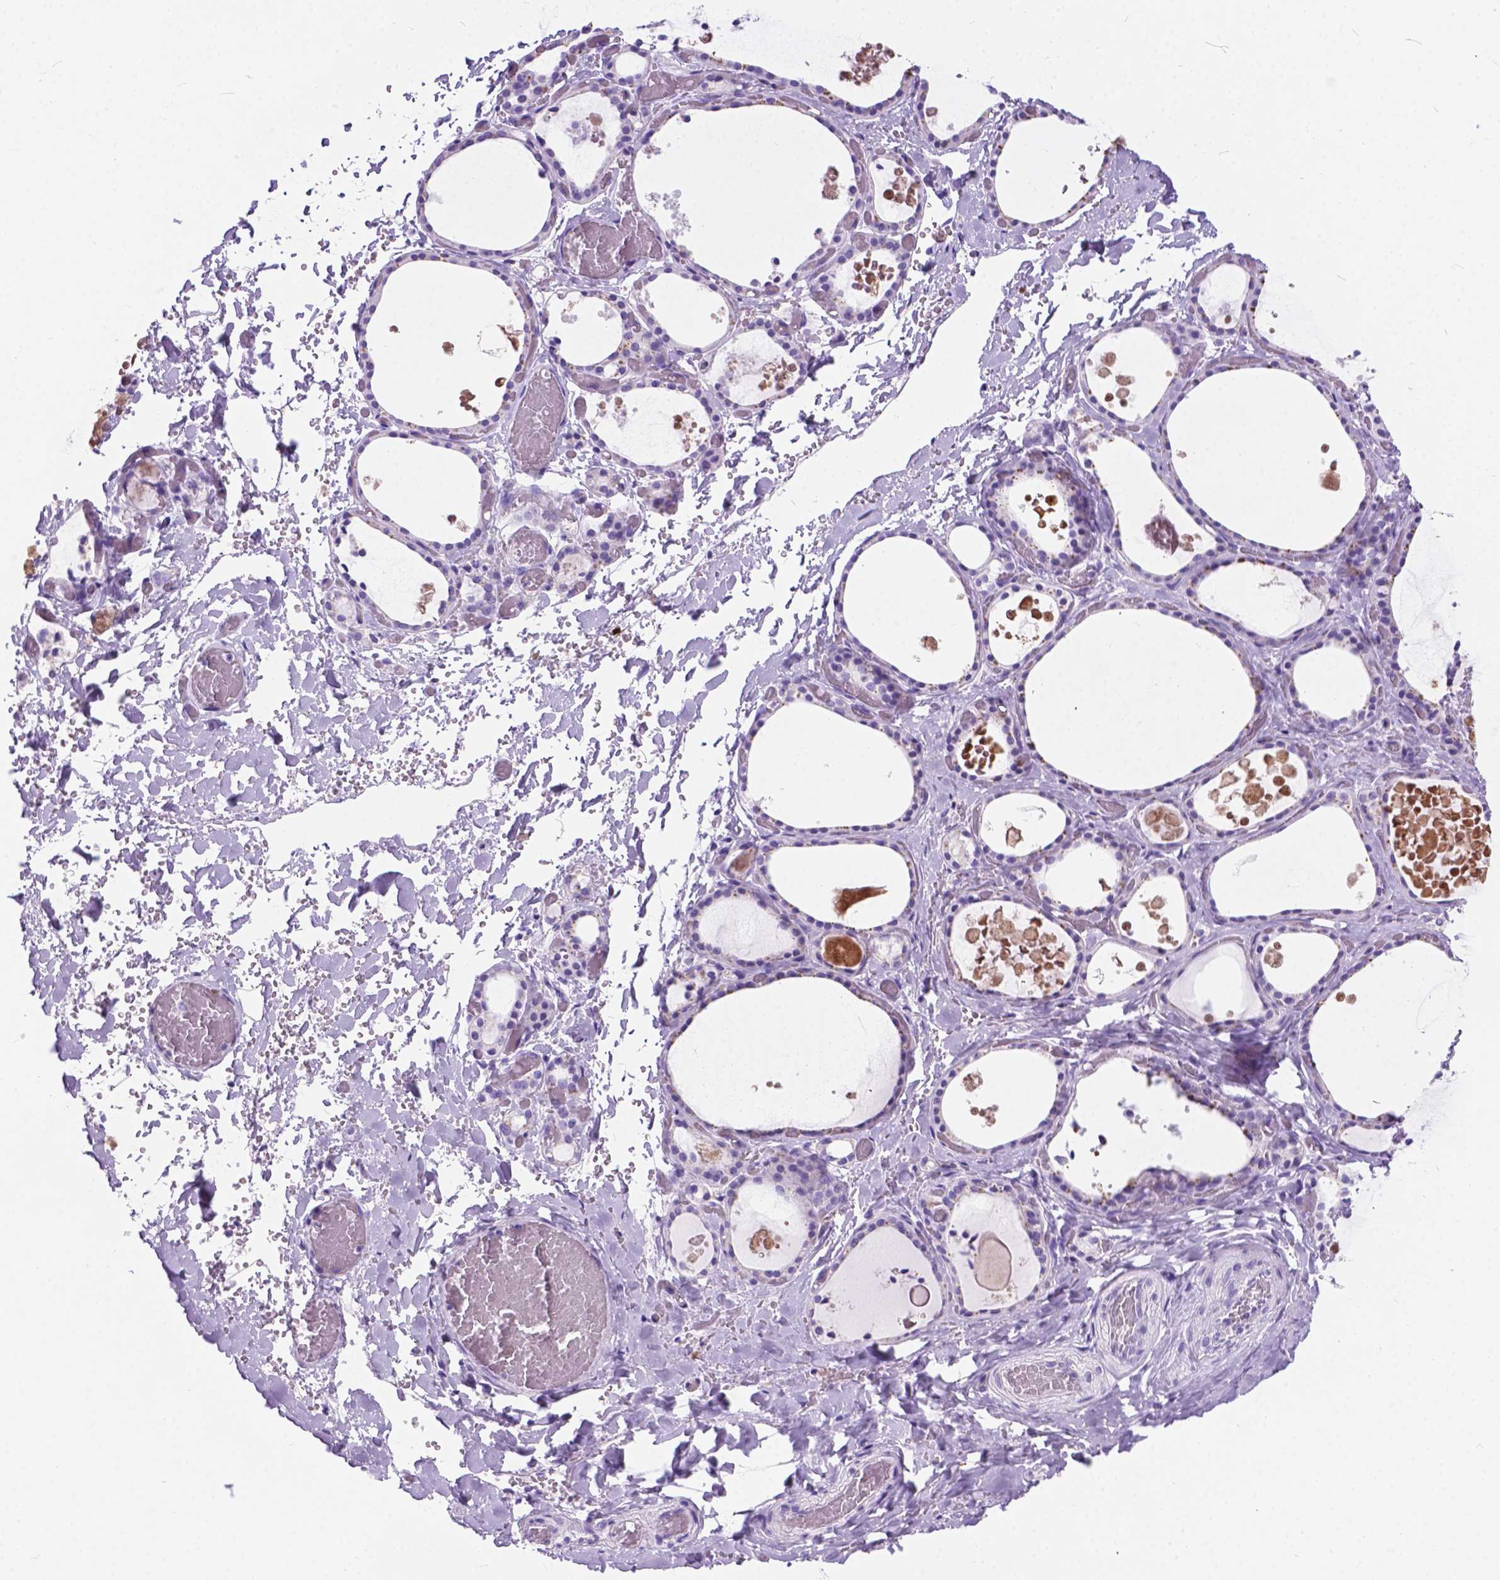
{"staining": {"intensity": "negative", "quantity": "none", "location": "none"}, "tissue": "thyroid gland", "cell_type": "Glandular cells", "image_type": "normal", "snomed": [{"axis": "morphology", "description": "Normal tissue, NOS"}, {"axis": "topography", "description": "Thyroid gland"}], "caption": "DAB (3,3'-diaminobenzidine) immunohistochemical staining of benign thyroid gland demonstrates no significant staining in glandular cells. Nuclei are stained in blue.", "gene": "ARMS2", "patient": {"sex": "female", "age": 56}}